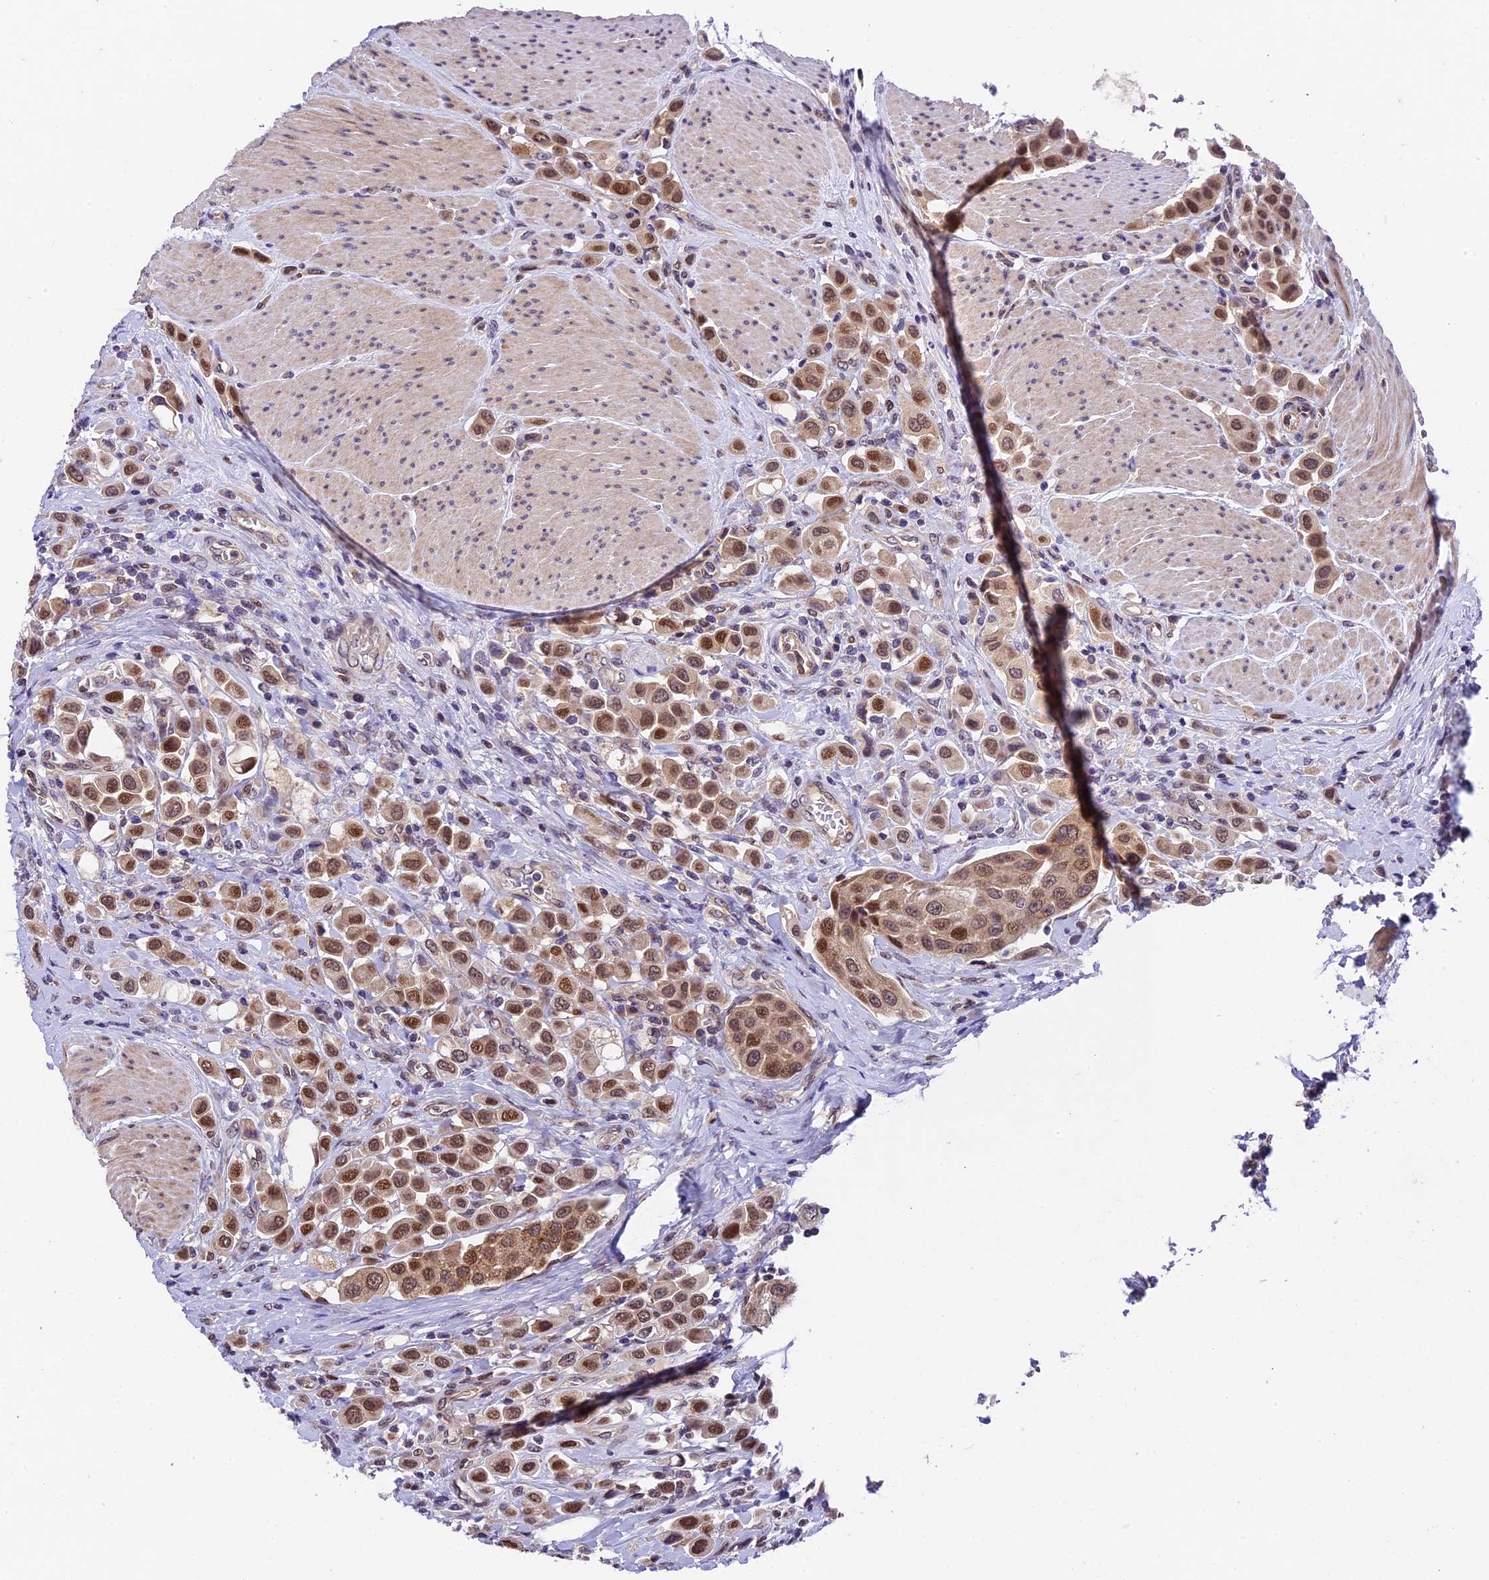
{"staining": {"intensity": "moderate", "quantity": ">75%", "location": "nuclear"}, "tissue": "urothelial cancer", "cell_type": "Tumor cells", "image_type": "cancer", "snomed": [{"axis": "morphology", "description": "Urothelial carcinoma, High grade"}, {"axis": "topography", "description": "Urinary bladder"}], "caption": "Immunohistochemical staining of human urothelial cancer shows medium levels of moderate nuclear protein positivity in about >75% of tumor cells. (brown staining indicates protein expression, while blue staining denotes nuclei).", "gene": "CCSER1", "patient": {"sex": "male", "age": 50}}